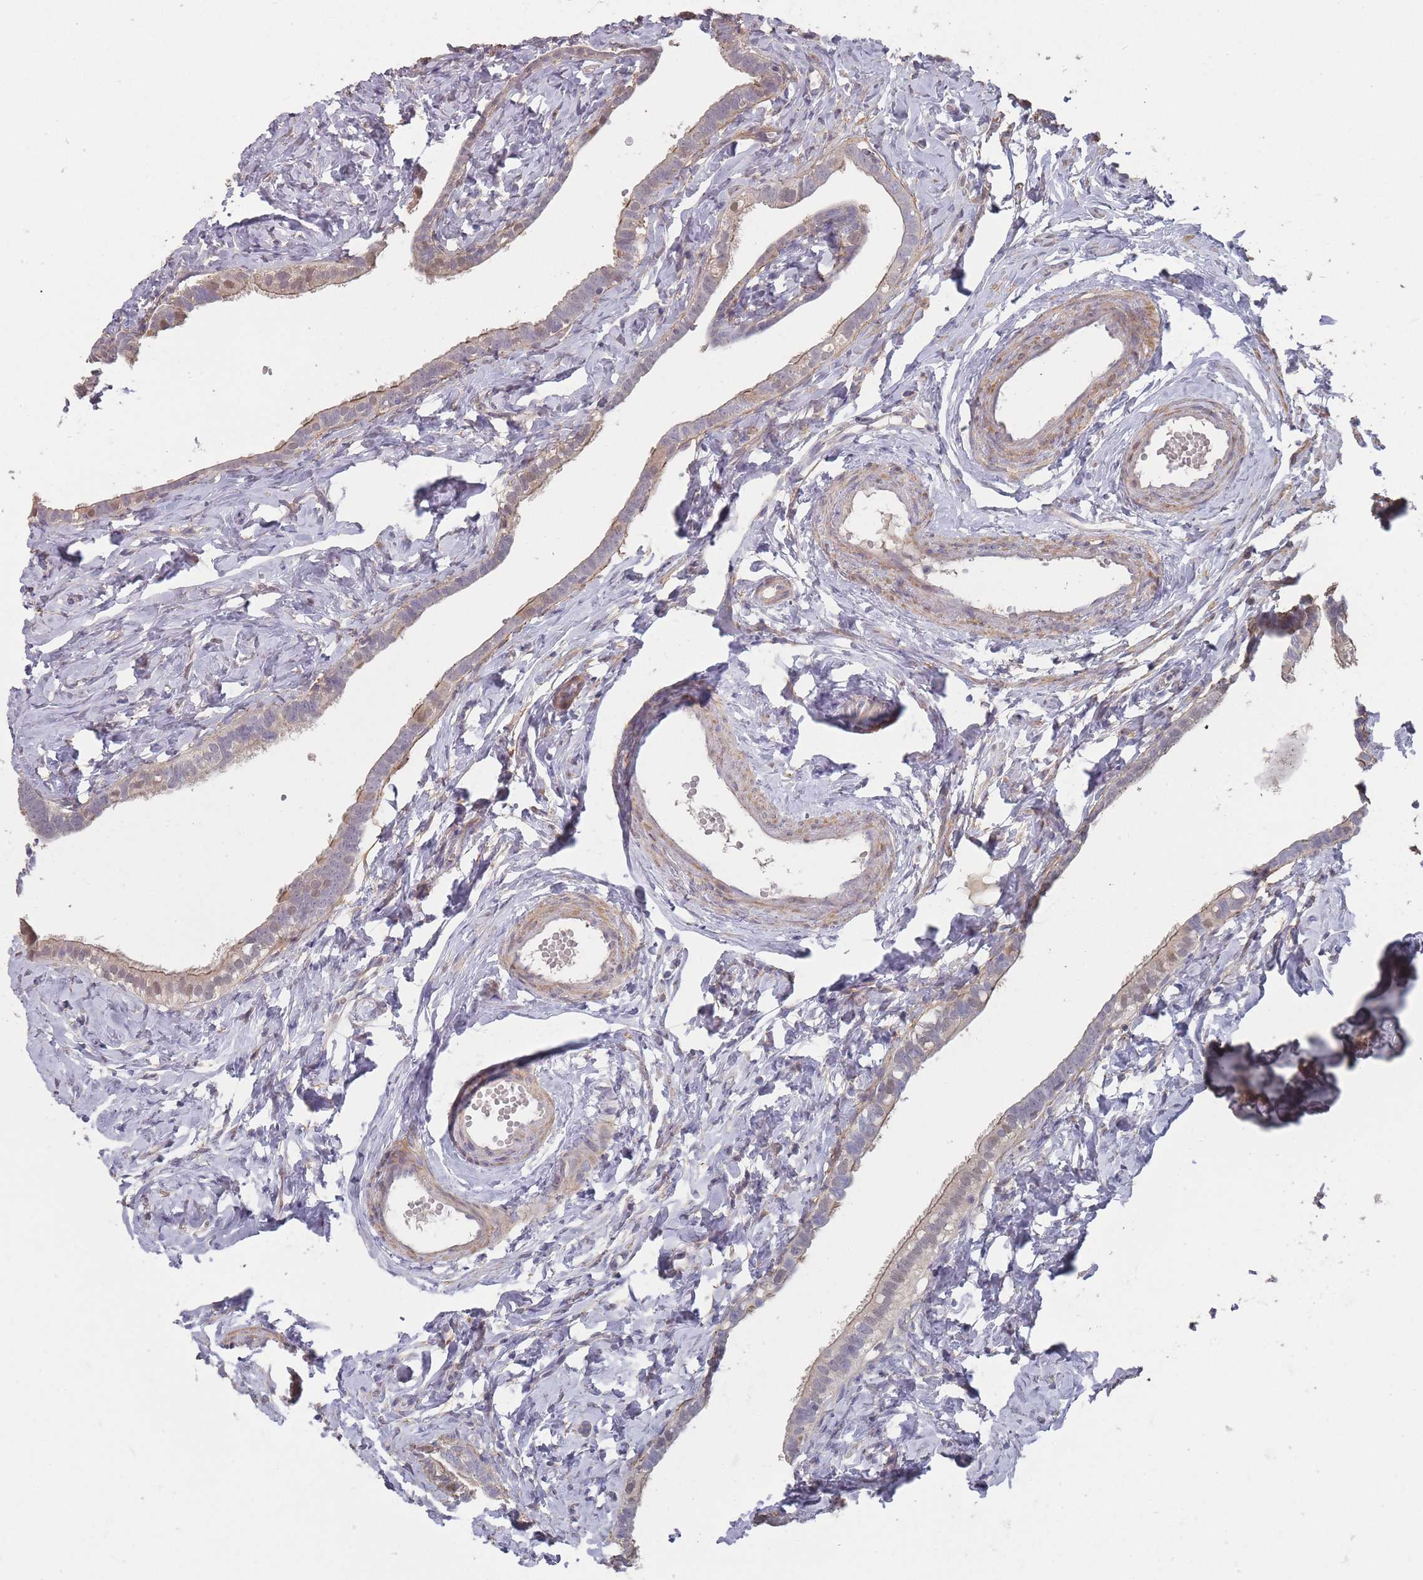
{"staining": {"intensity": "moderate", "quantity": "25%-75%", "location": "cytoplasmic/membranous"}, "tissue": "fallopian tube", "cell_type": "Glandular cells", "image_type": "normal", "snomed": [{"axis": "morphology", "description": "Normal tissue, NOS"}, {"axis": "topography", "description": "Fallopian tube"}], "caption": "Immunohistochemistry image of normal fallopian tube: human fallopian tube stained using IHC reveals medium levels of moderate protein expression localized specifically in the cytoplasmic/membranous of glandular cells, appearing as a cytoplasmic/membranous brown color.", "gene": "ERCC6L", "patient": {"sex": "female", "age": 66}}